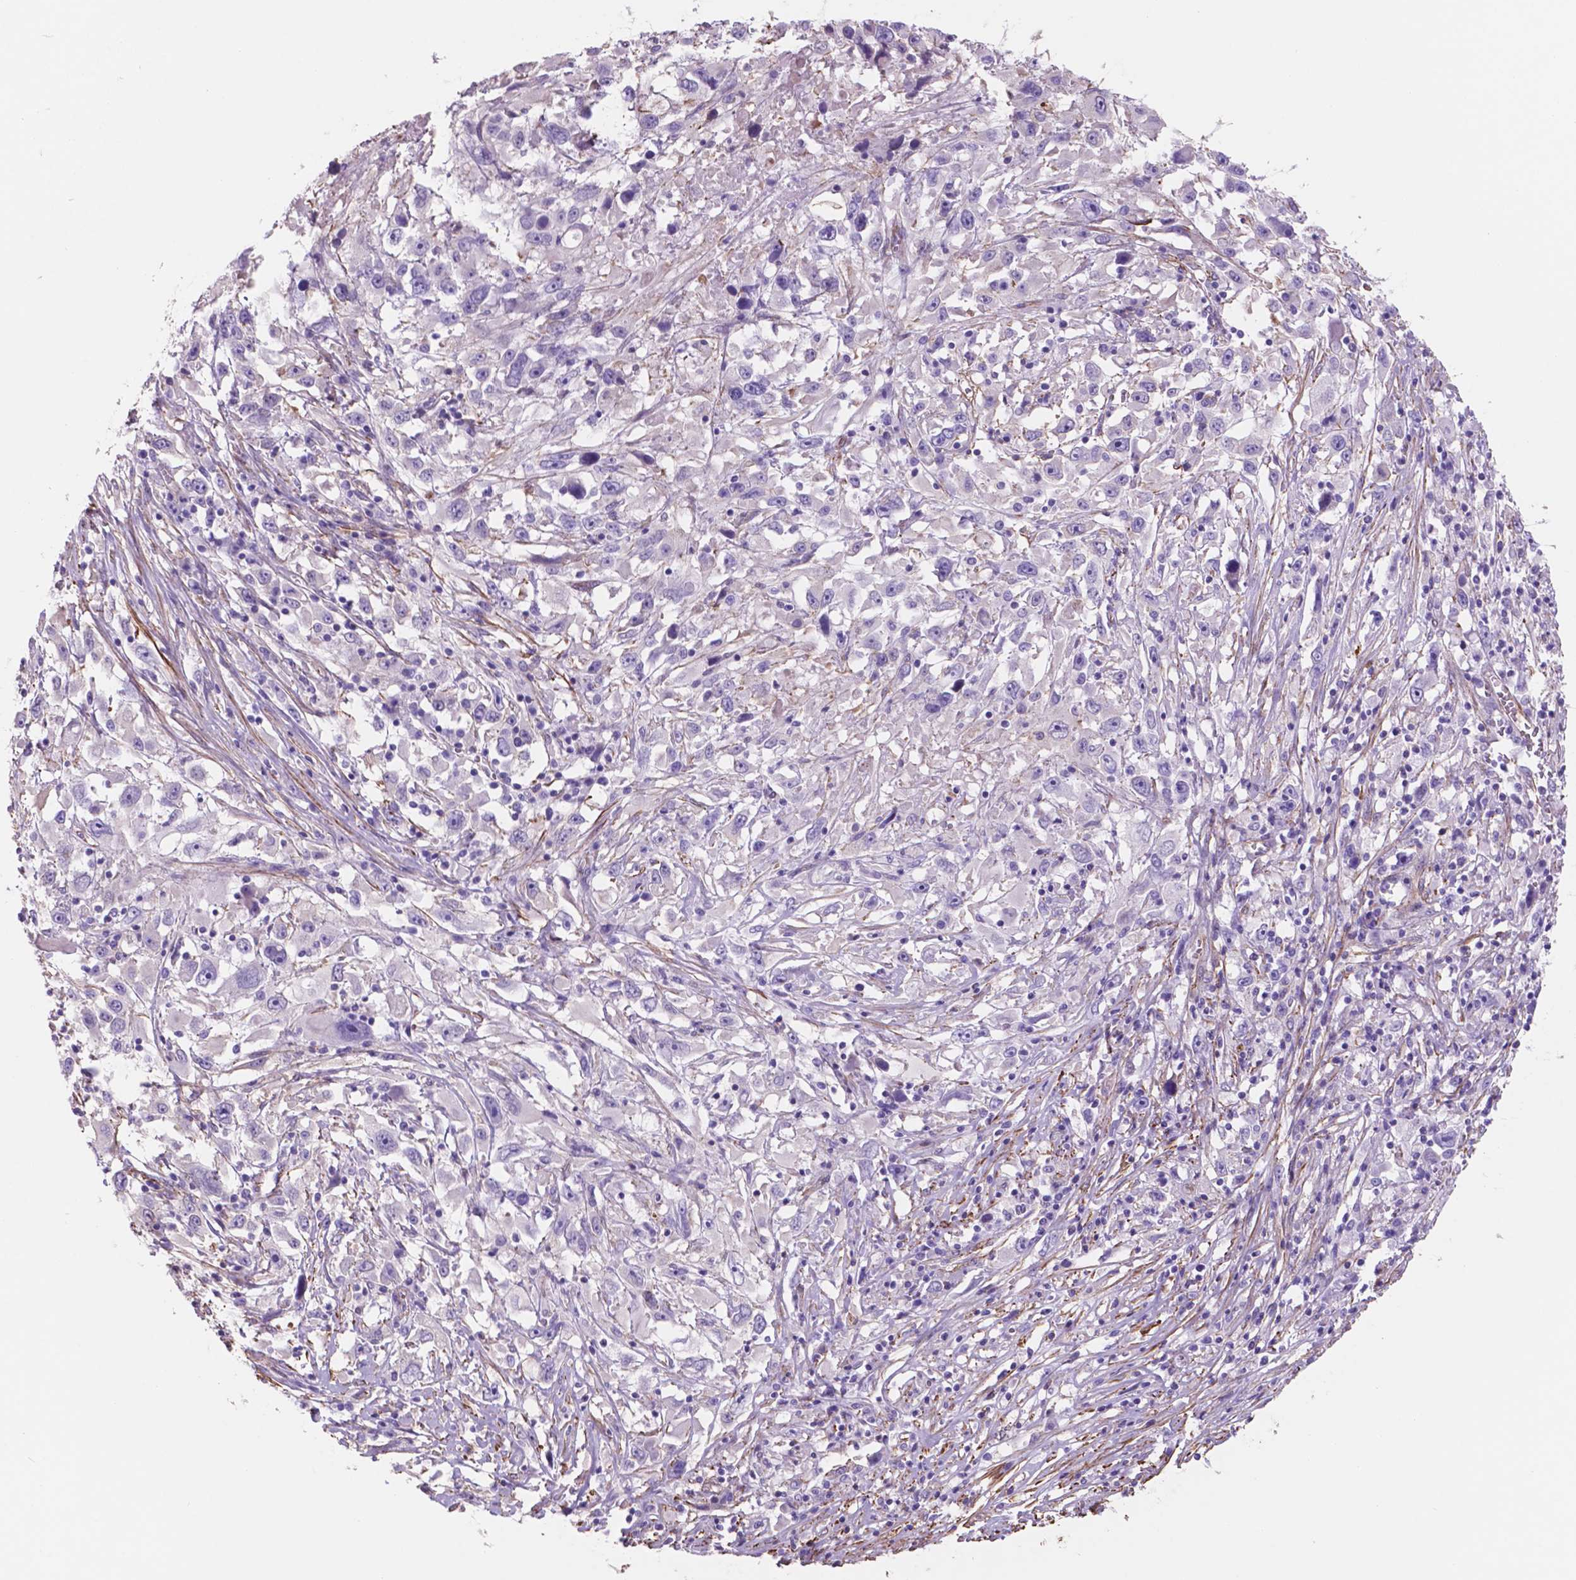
{"staining": {"intensity": "negative", "quantity": "none", "location": "none"}, "tissue": "melanoma", "cell_type": "Tumor cells", "image_type": "cancer", "snomed": [{"axis": "morphology", "description": "Malignant melanoma, Metastatic site"}, {"axis": "topography", "description": "Soft tissue"}], "caption": "IHC of malignant melanoma (metastatic site) exhibits no positivity in tumor cells.", "gene": "TOR2A", "patient": {"sex": "male", "age": 50}}